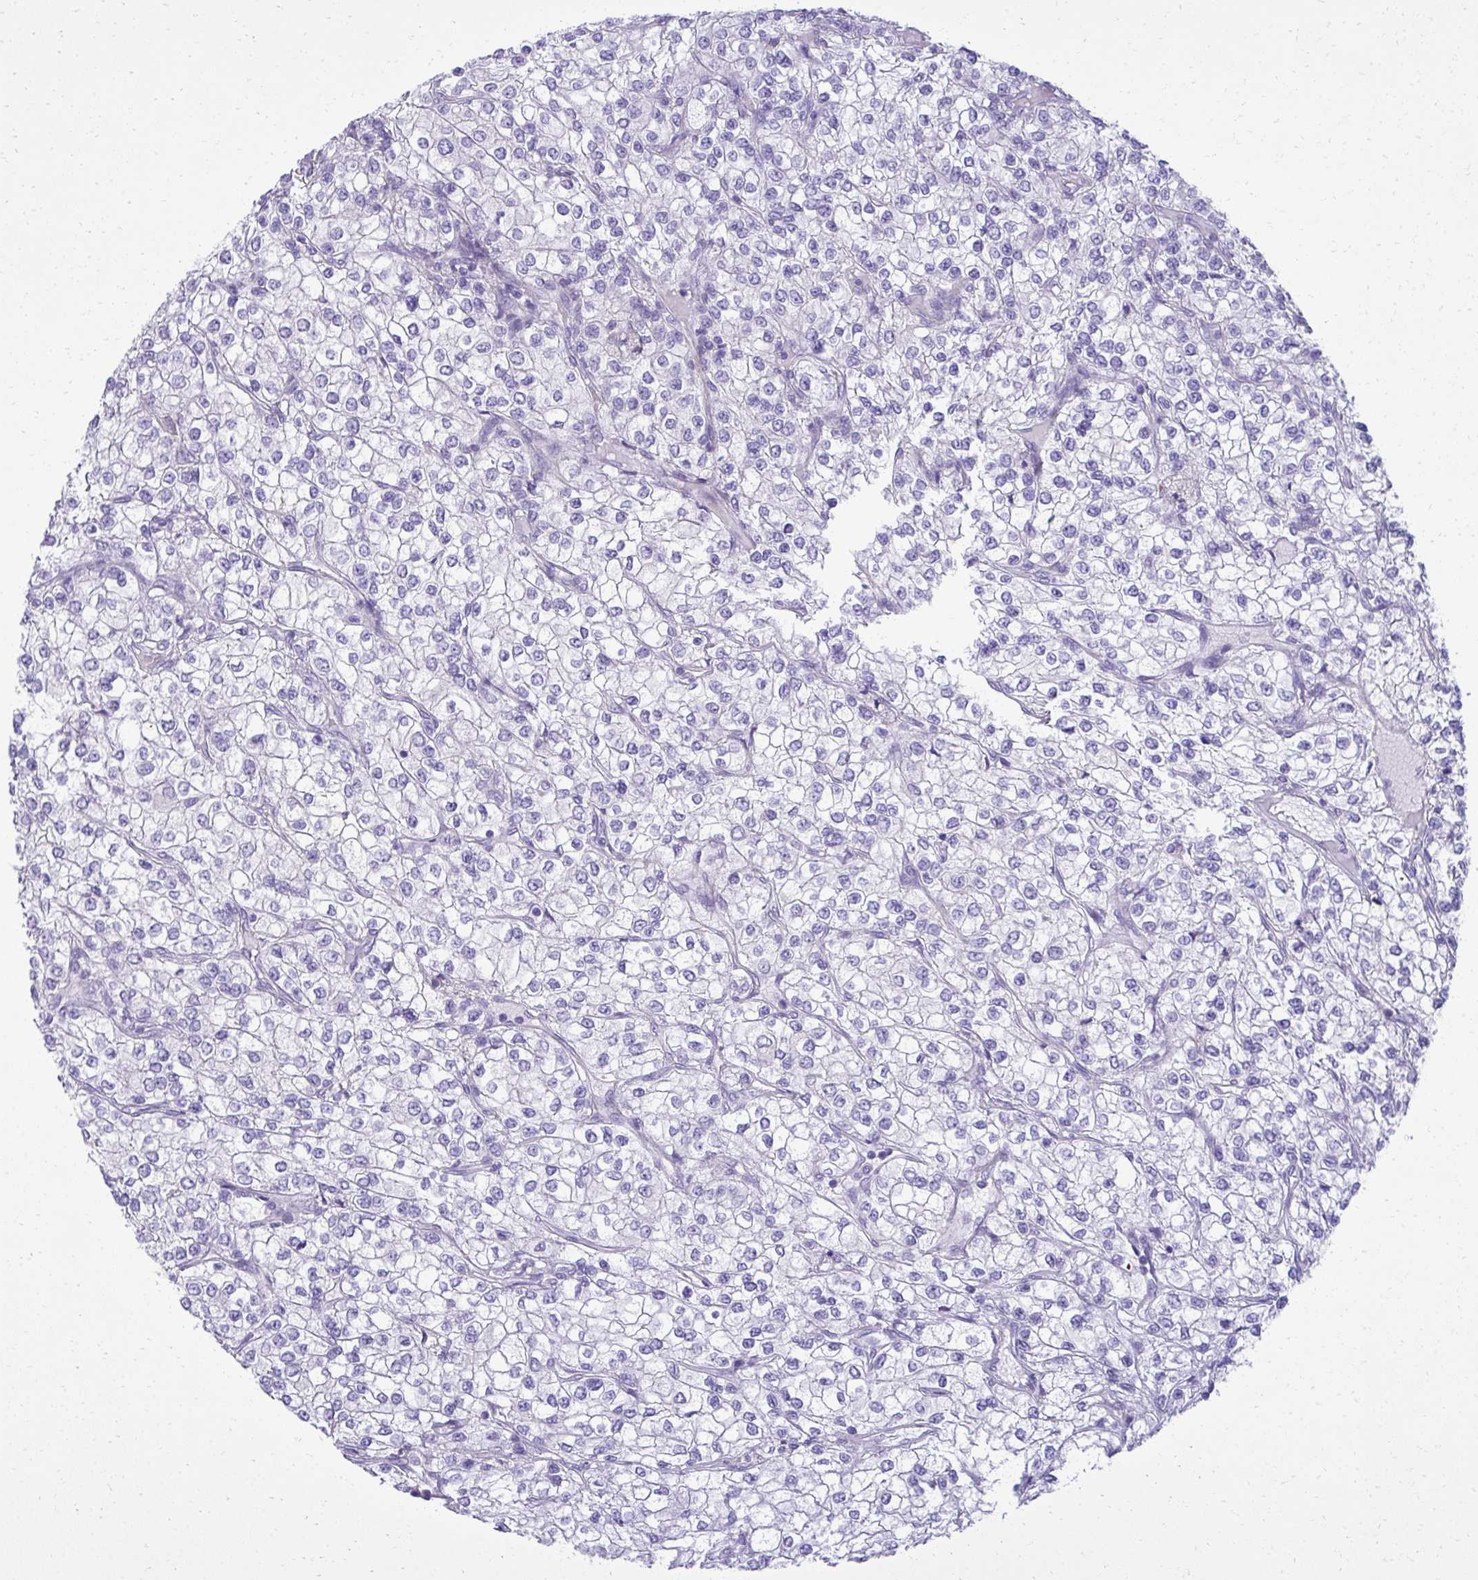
{"staining": {"intensity": "negative", "quantity": "none", "location": "none"}, "tissue": "renal cancer", "cell_type": "Tumor cells", "image_type": "cancer", "snomed": [{"axis": "morphology", "description": "Adenocarcinoma, NOS"}, {"axis": "topography", "description": "Kidney"}], "caption": "Tumor cells show no significant staining in renal cancer (adenocarcinoma). (DAB immunohistochemistry (IHC) with hematoxylin counter stain).", "gene": "PITPNM3", "patient": {"sex": "male", "age": 80}}